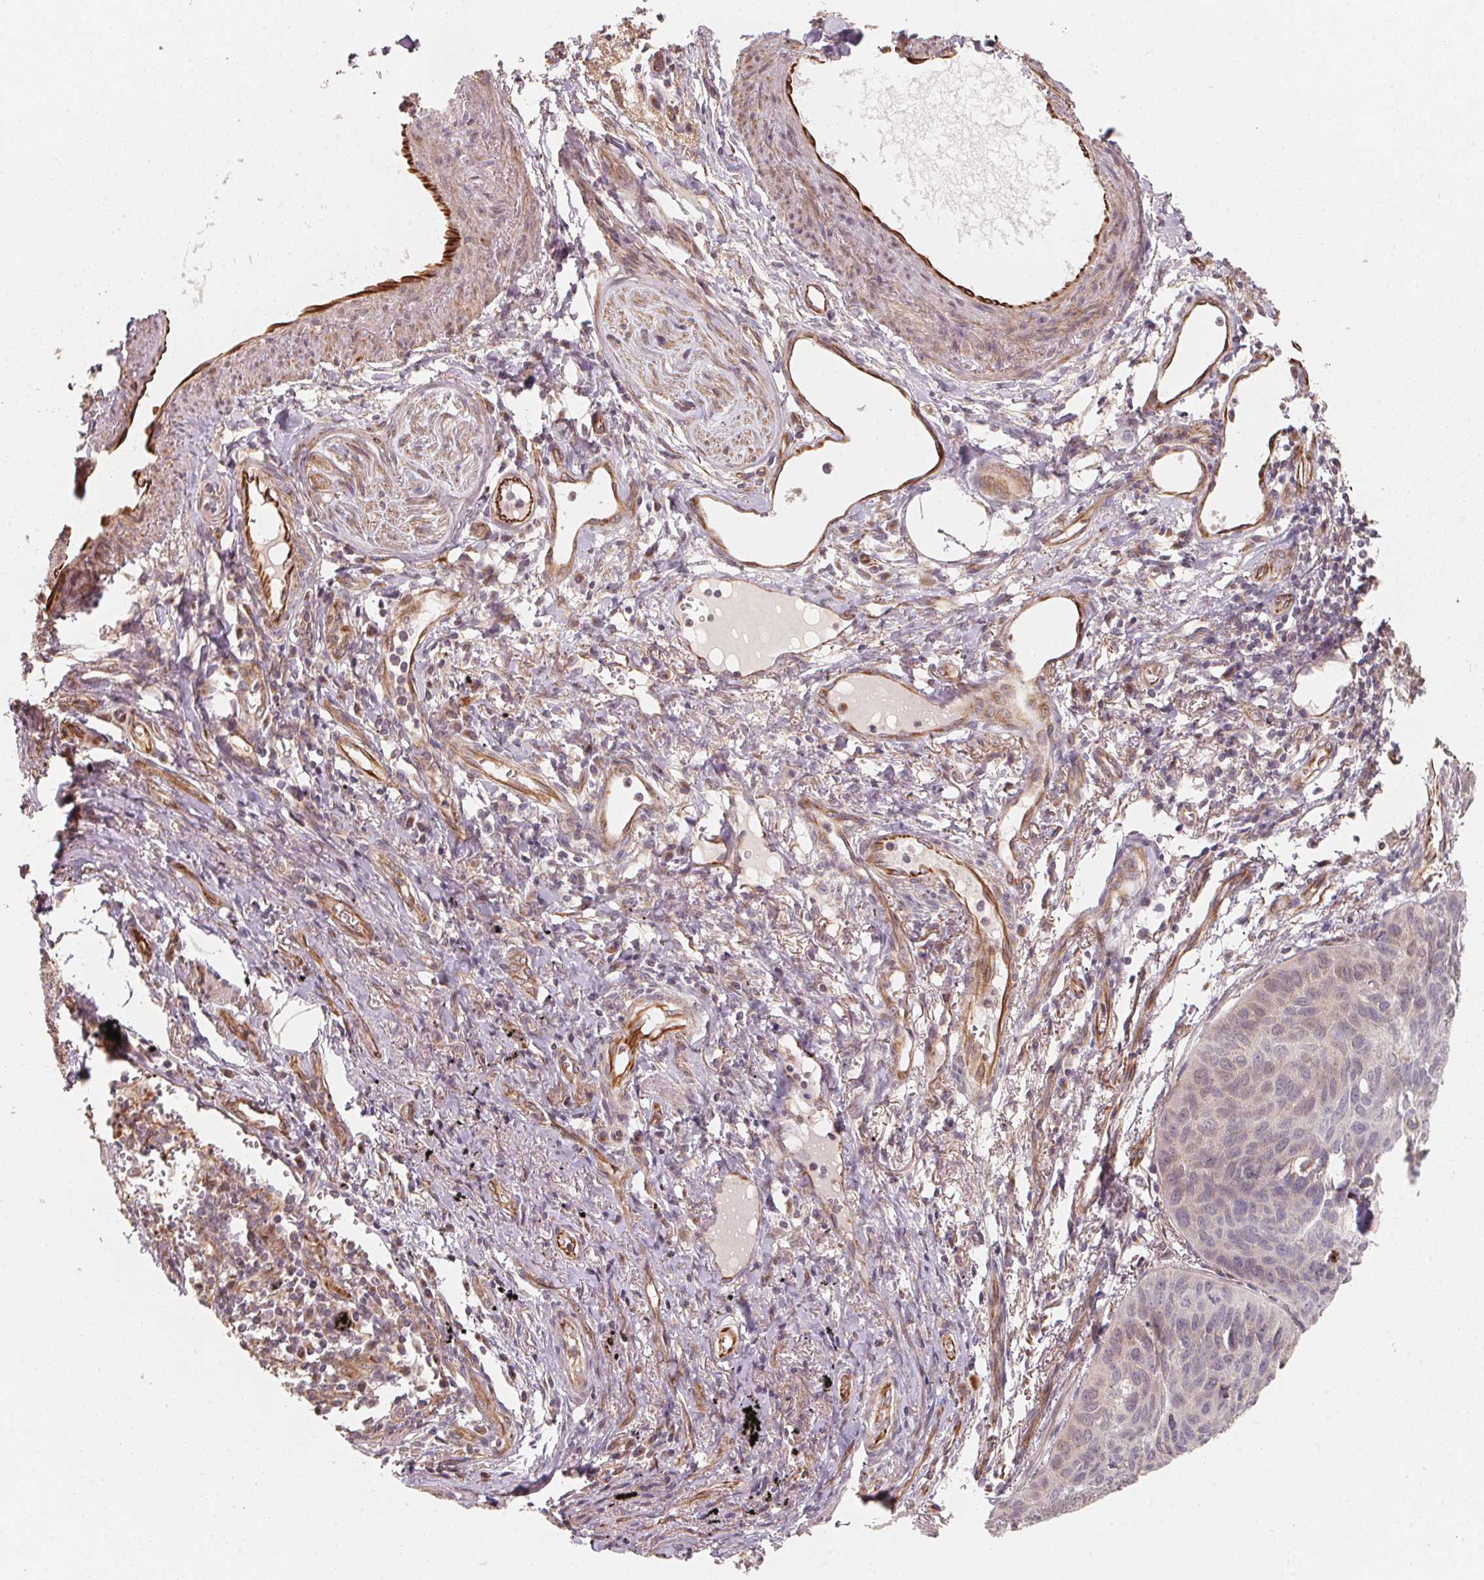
{"staining": {"intensity": "negative", "quantity": "none", "location": "none"}, "tissue": "lung cancer", "cell_type": "Tumor cells", "image_type": "cancer", "snomed": [{"axis": "morphology", "description": "Squamous cell carcinoma, NOS"}, {"axis": "topography", "description": "Lung"}], "caption": "Immunohistochemistry histopathology image of human lung cancer stained for a protein (brown), which reveals no positivity in tumor cells.", "gene": "TSPAN12", "patient": {"sex": "male", "age": 71}}